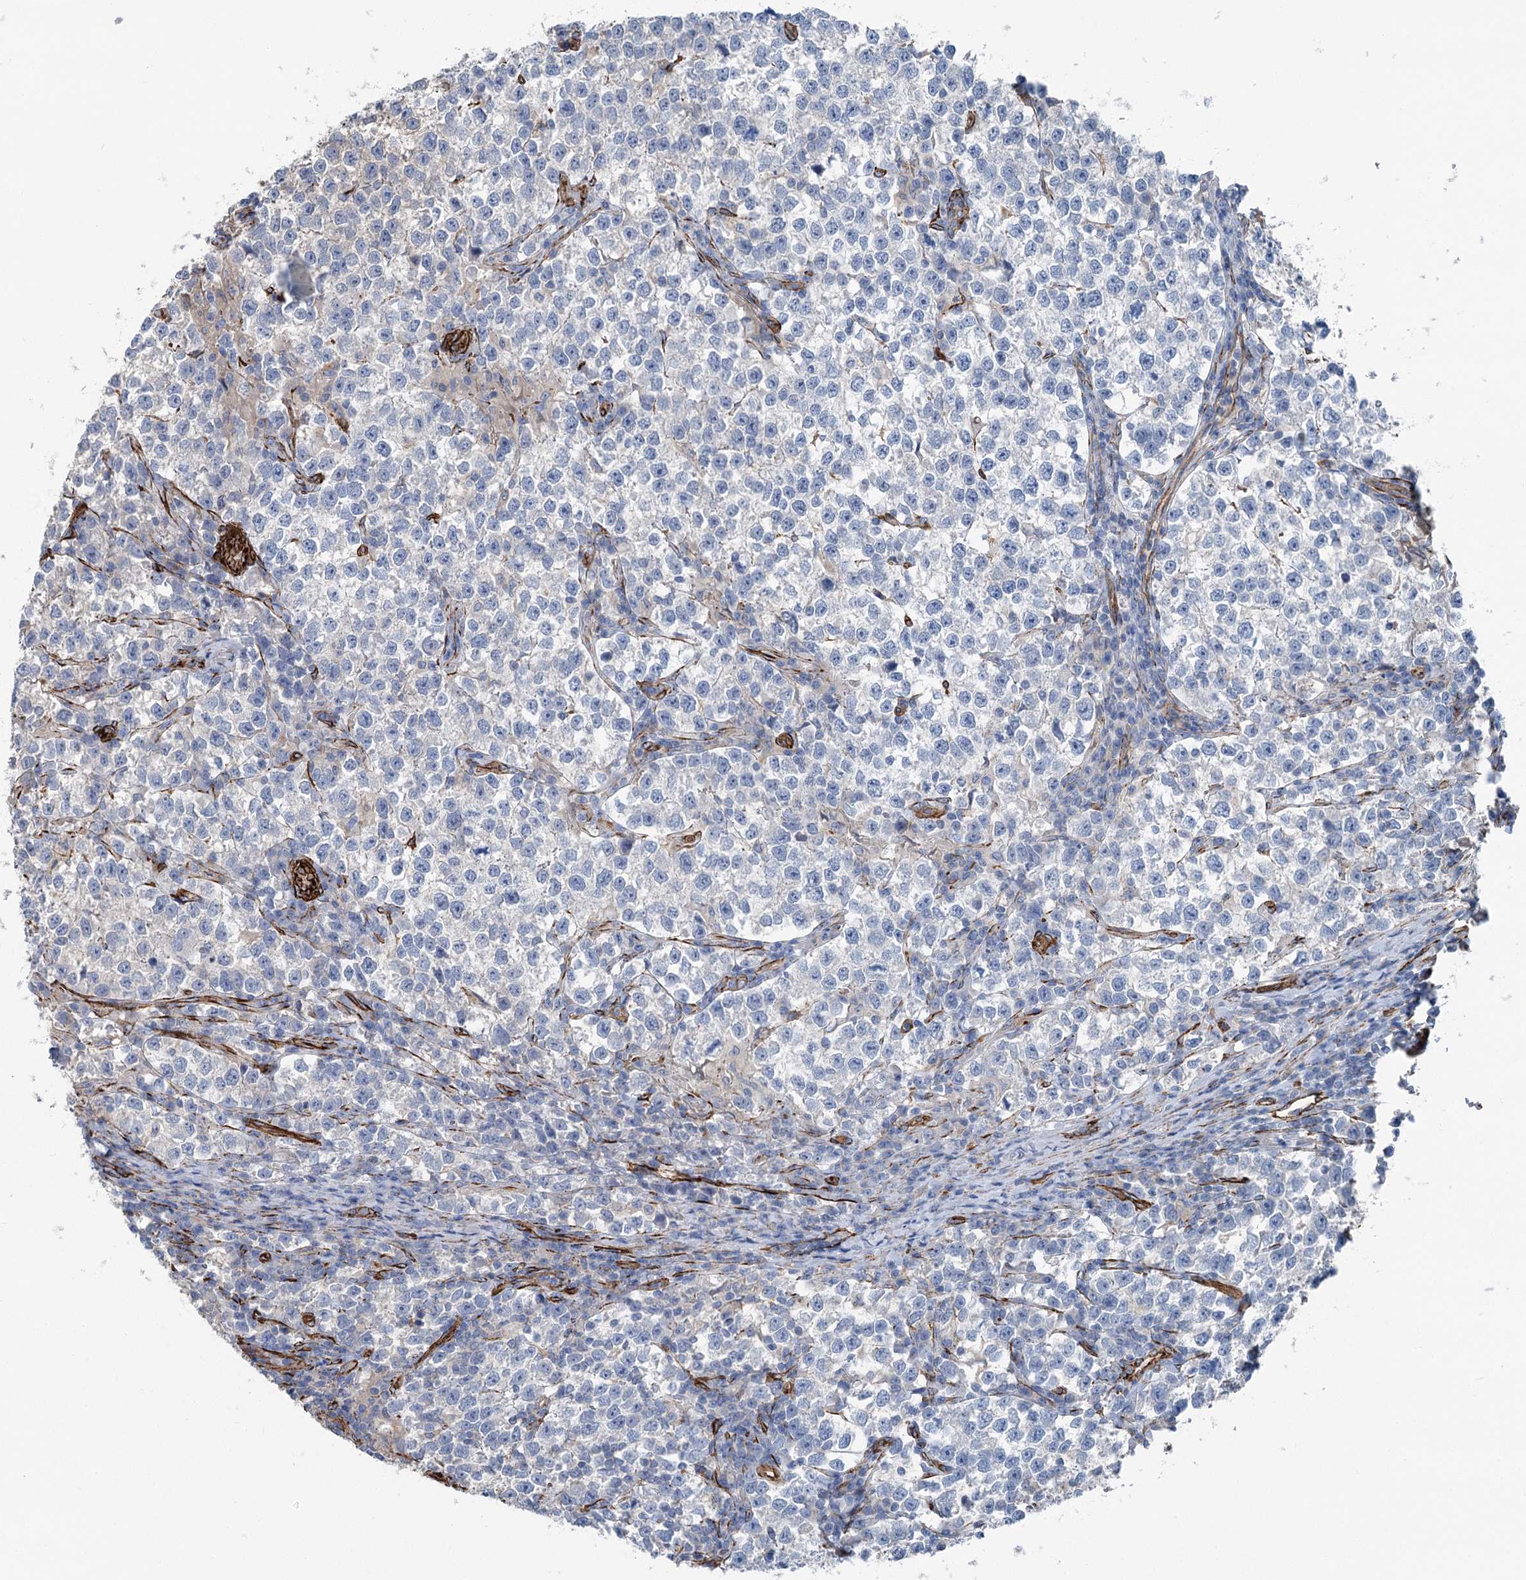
{"staining": {"intensity": "negative", "quantity": "none", "location": "none"}, "tissue": "testis cancer", "cell_type": "Tumor cells", "image_type": "cancer", "snomed": [{"axis": "morphology", "description": "Normal tissue, NOS"}, {"axis": "morphology", "description": "Seminoma, NOS"}, {"axis": "topography", "description": "Testis"}], "caption": "DAB (3,3'-diaminobenzidine) immunohistochemical staining of seminoma (testis) exhibits no significant staining in tumor cells.", "gene": "IQSEC1", "patient": {"sex": "male", "age": 43}}